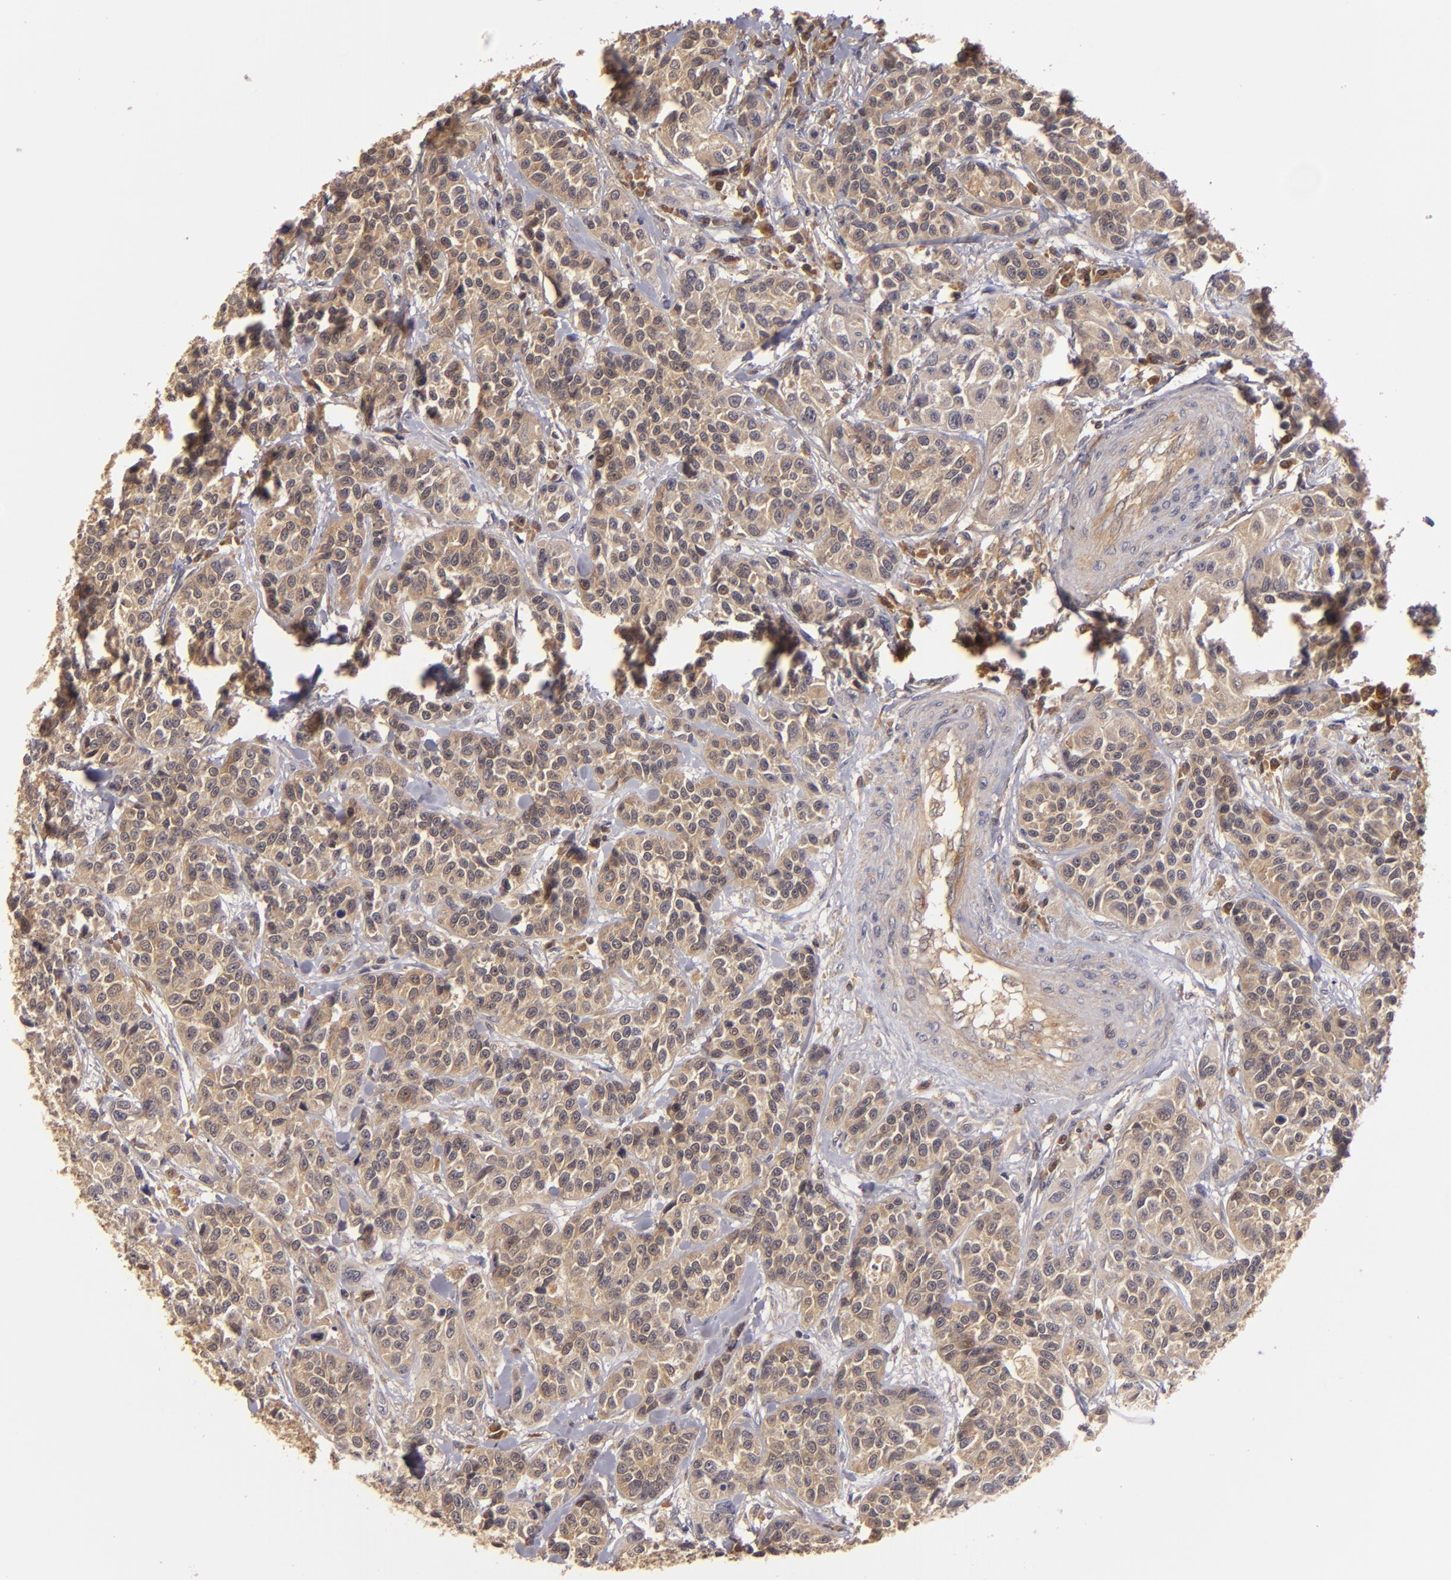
{"staining": {"intensity": "moderate", "quantity": ">75%", "location": "cytoplasmic/membranous"}, "tissue": "urothelial cancer", "cell_type": "Tumor cells", "image_type": "cancer", "snomed": [{"axis": "morphology", "description": "Urothelial carcinoma, High grade"}, {"axis": "topography", "description": "Urinary bladder"}], "caption": "IHC (DAB) staining of human urothelial cancer demonstrates moderate cytoplasmic/membranous protein positivity in approximately >75% of tumor cells. The staining was performed using DAB (3,3'-diaminobenzidine), with brown indicating positive protein expression. Nuclei are stained blue with hematoxylin.", "gene": "PRKCD", "patient": {"sex": "female", "age": 81}}